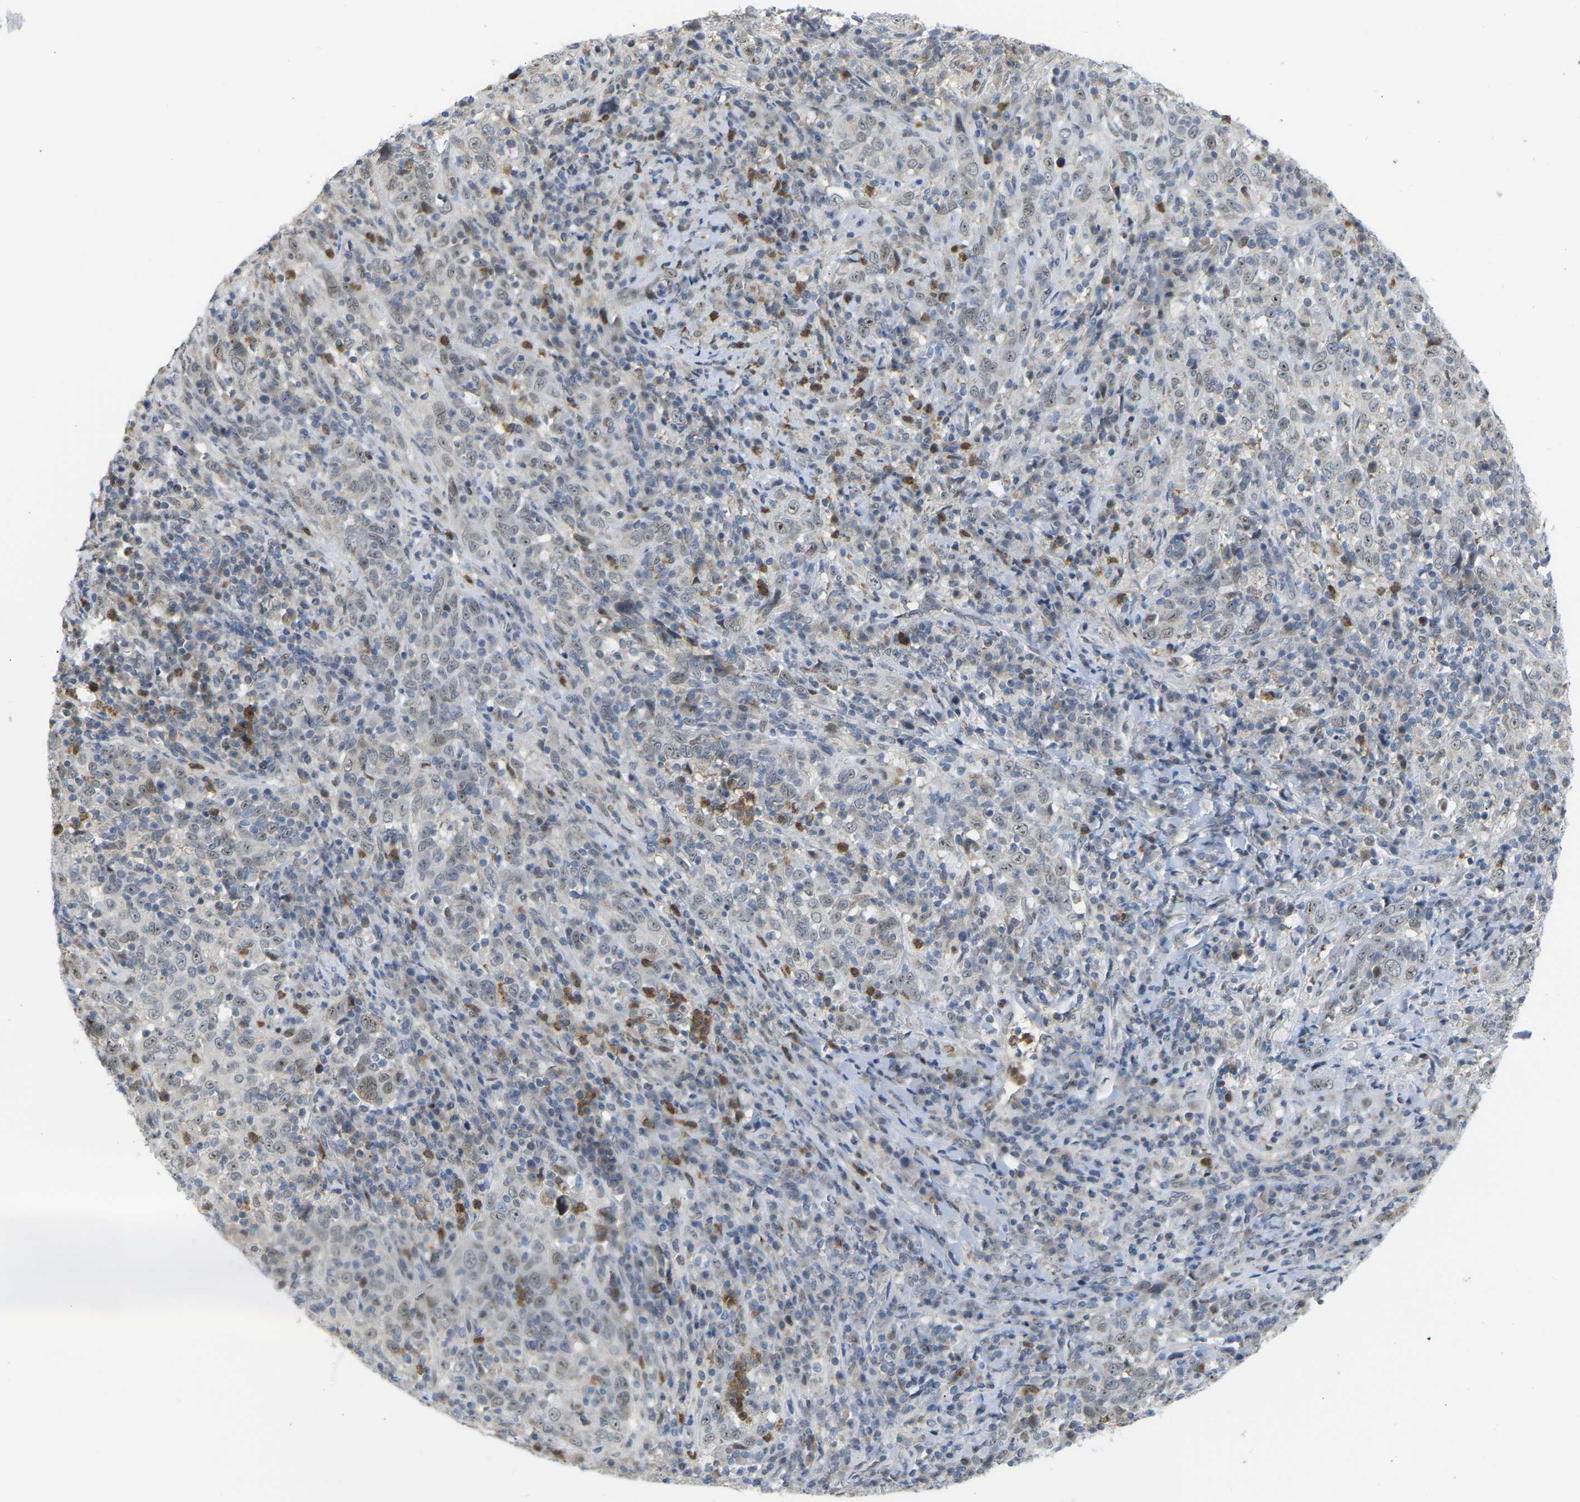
{"staining": {"intensity": "negative", "quantity": "none", "location": "none"}, "tissue": "cervical cancer", "cell_type": "Tumor cells", "image_type": "cancer", "snomed": [{"axis": "morphology", "description": "Squamous cell carcinoma, NOS"}, {"axis": "topography", "description": "Cervix"}], "caption": "IHC of cervical cancer (squamous cell carcinoma) demonstrates no expression in tumor cells.", "gene": "CROT", "patient": {"sex": "female", "age": 46}}